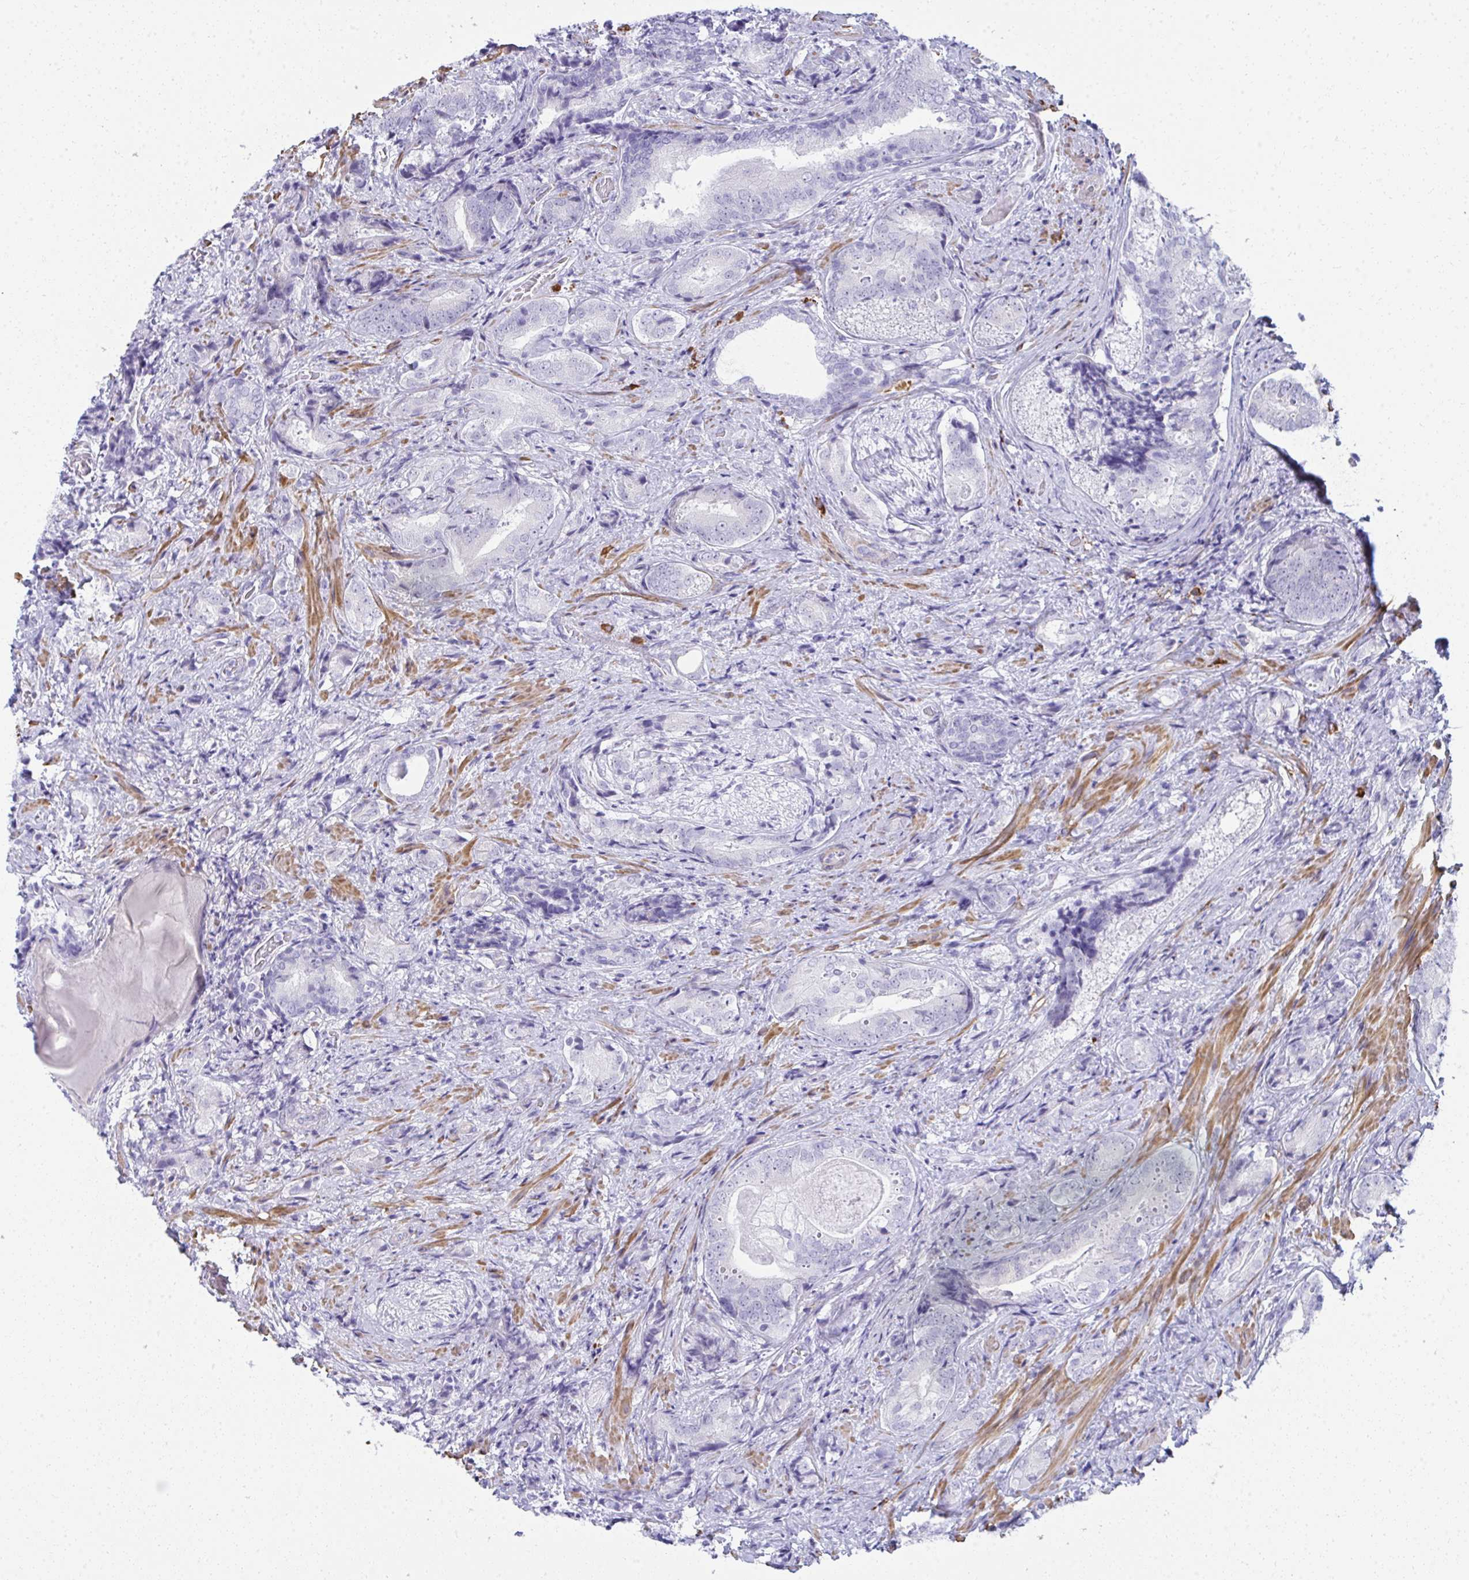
{"staining": {"intensity": "negative", "quantity": "none", "location": "none"}, "tissue": "prostate cancer", "cell_type": "Tumor cells", "image_type": "cancer", "snomed": [{"axis": "morphology", "description": "Adenocarcinoma, High grade"}, {"axis": "topography", "description": "Prostate"}], "caption": "IHC histopathology image of human prostate cancer stained for a protein (brown), which displays no positivity in tumor cells. (Immunohistochemistry (ihc), brightfield microscopy, high magnification).", "gene": "PUS7L", "patient": {"sex": "male", "age": 62}}